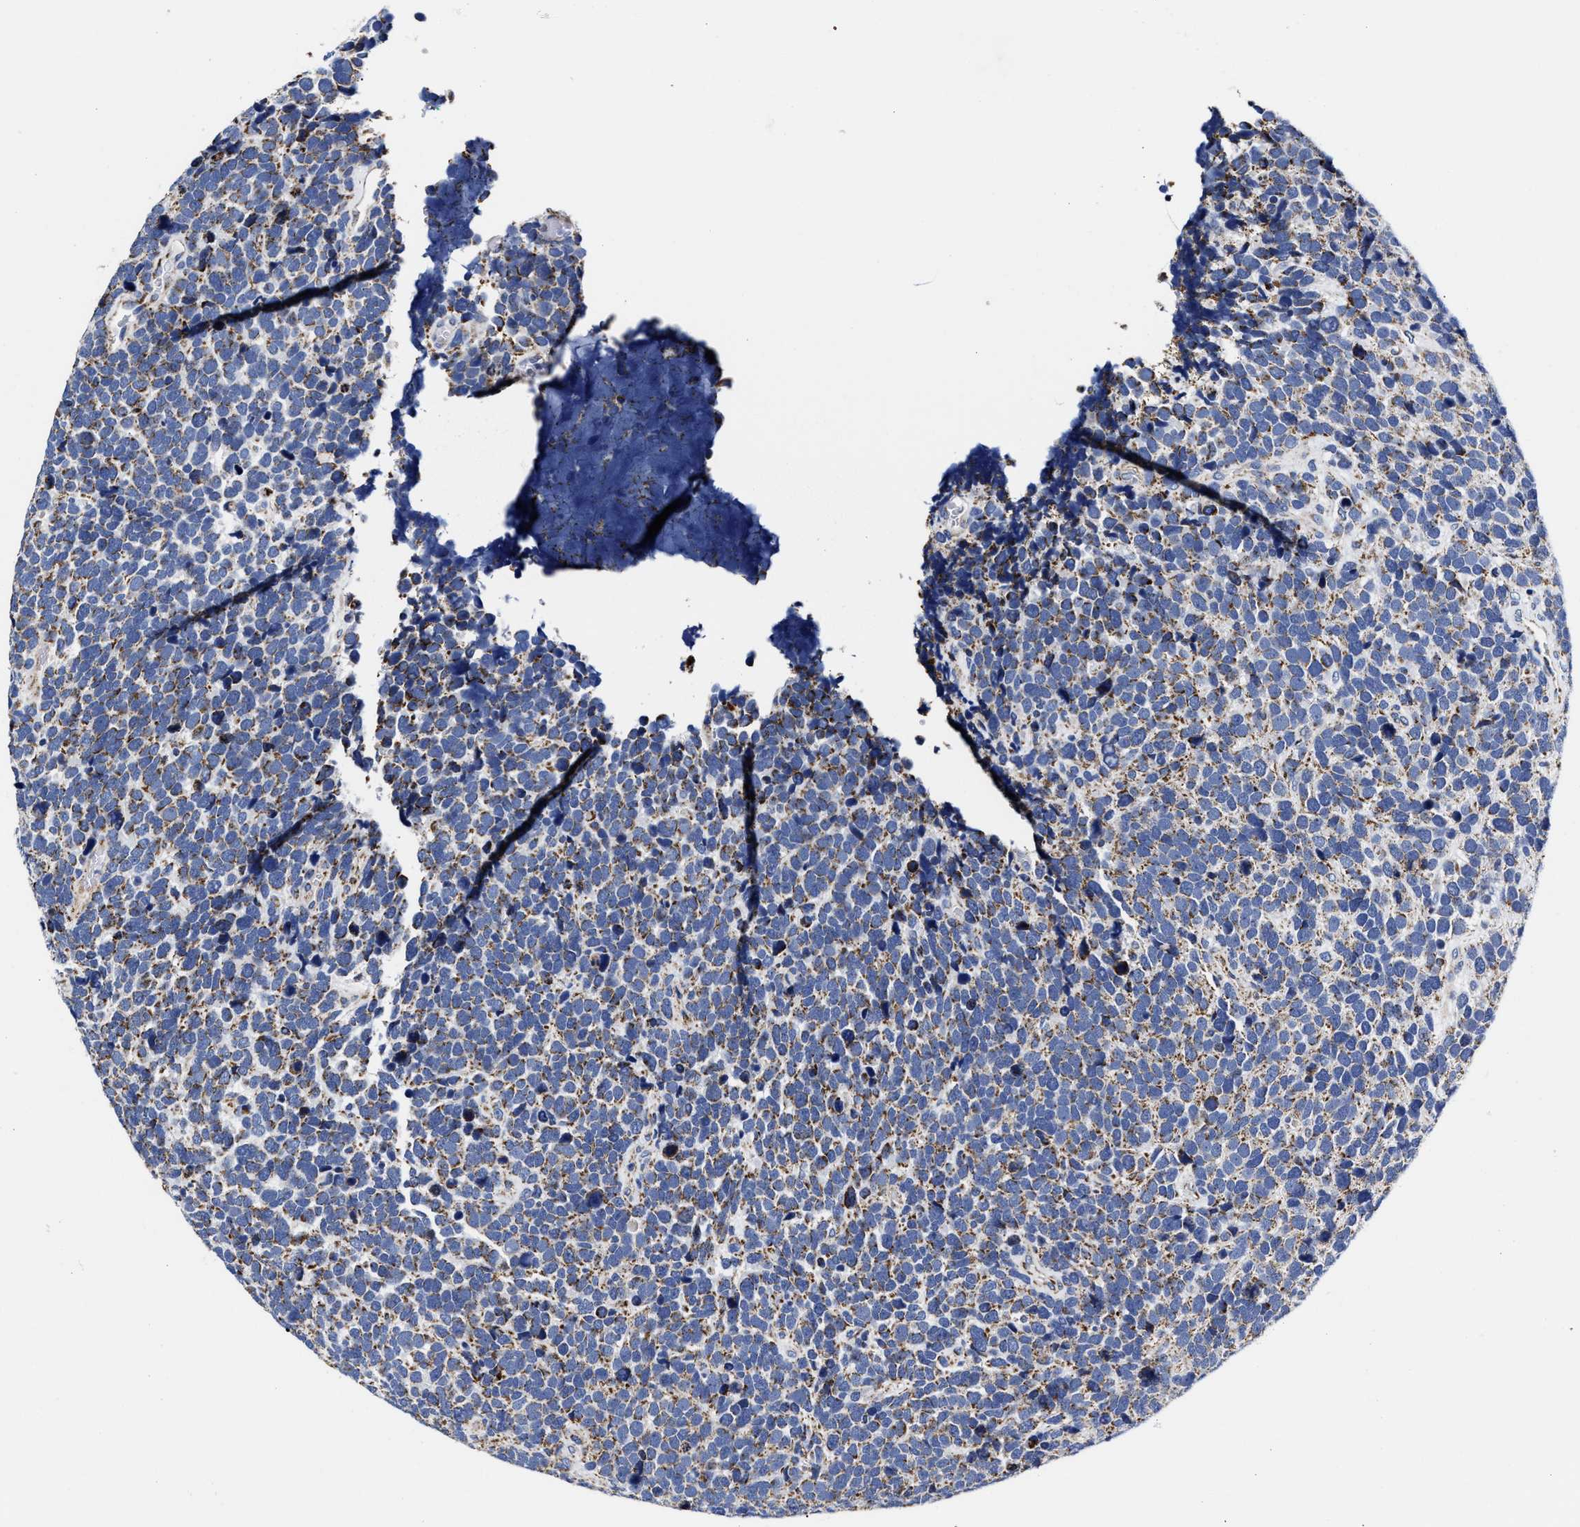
{"staining": {"intensity": "moderate", "quantity": "25%-75%", "location": "cytoplasmic/membranous"}, "tissue": "urothelial cancer", "cell_type": "Tumor cells", "image_type": "cancer", "snomed": [{"axis": "morphology", "description": "Urothelial carcinoma, High grade"}, {"axis": "topography", "description": "Urinary bladder"}], "caption": "Approximately 25%-75% of tumor cells in human urothelial cancer reveal moderate cytoplasmic/membranous protein expression as visualized by brown immunohistochemical staining.", "gene": "HINT2", "patient": {"sex": "female", "age": 82}}